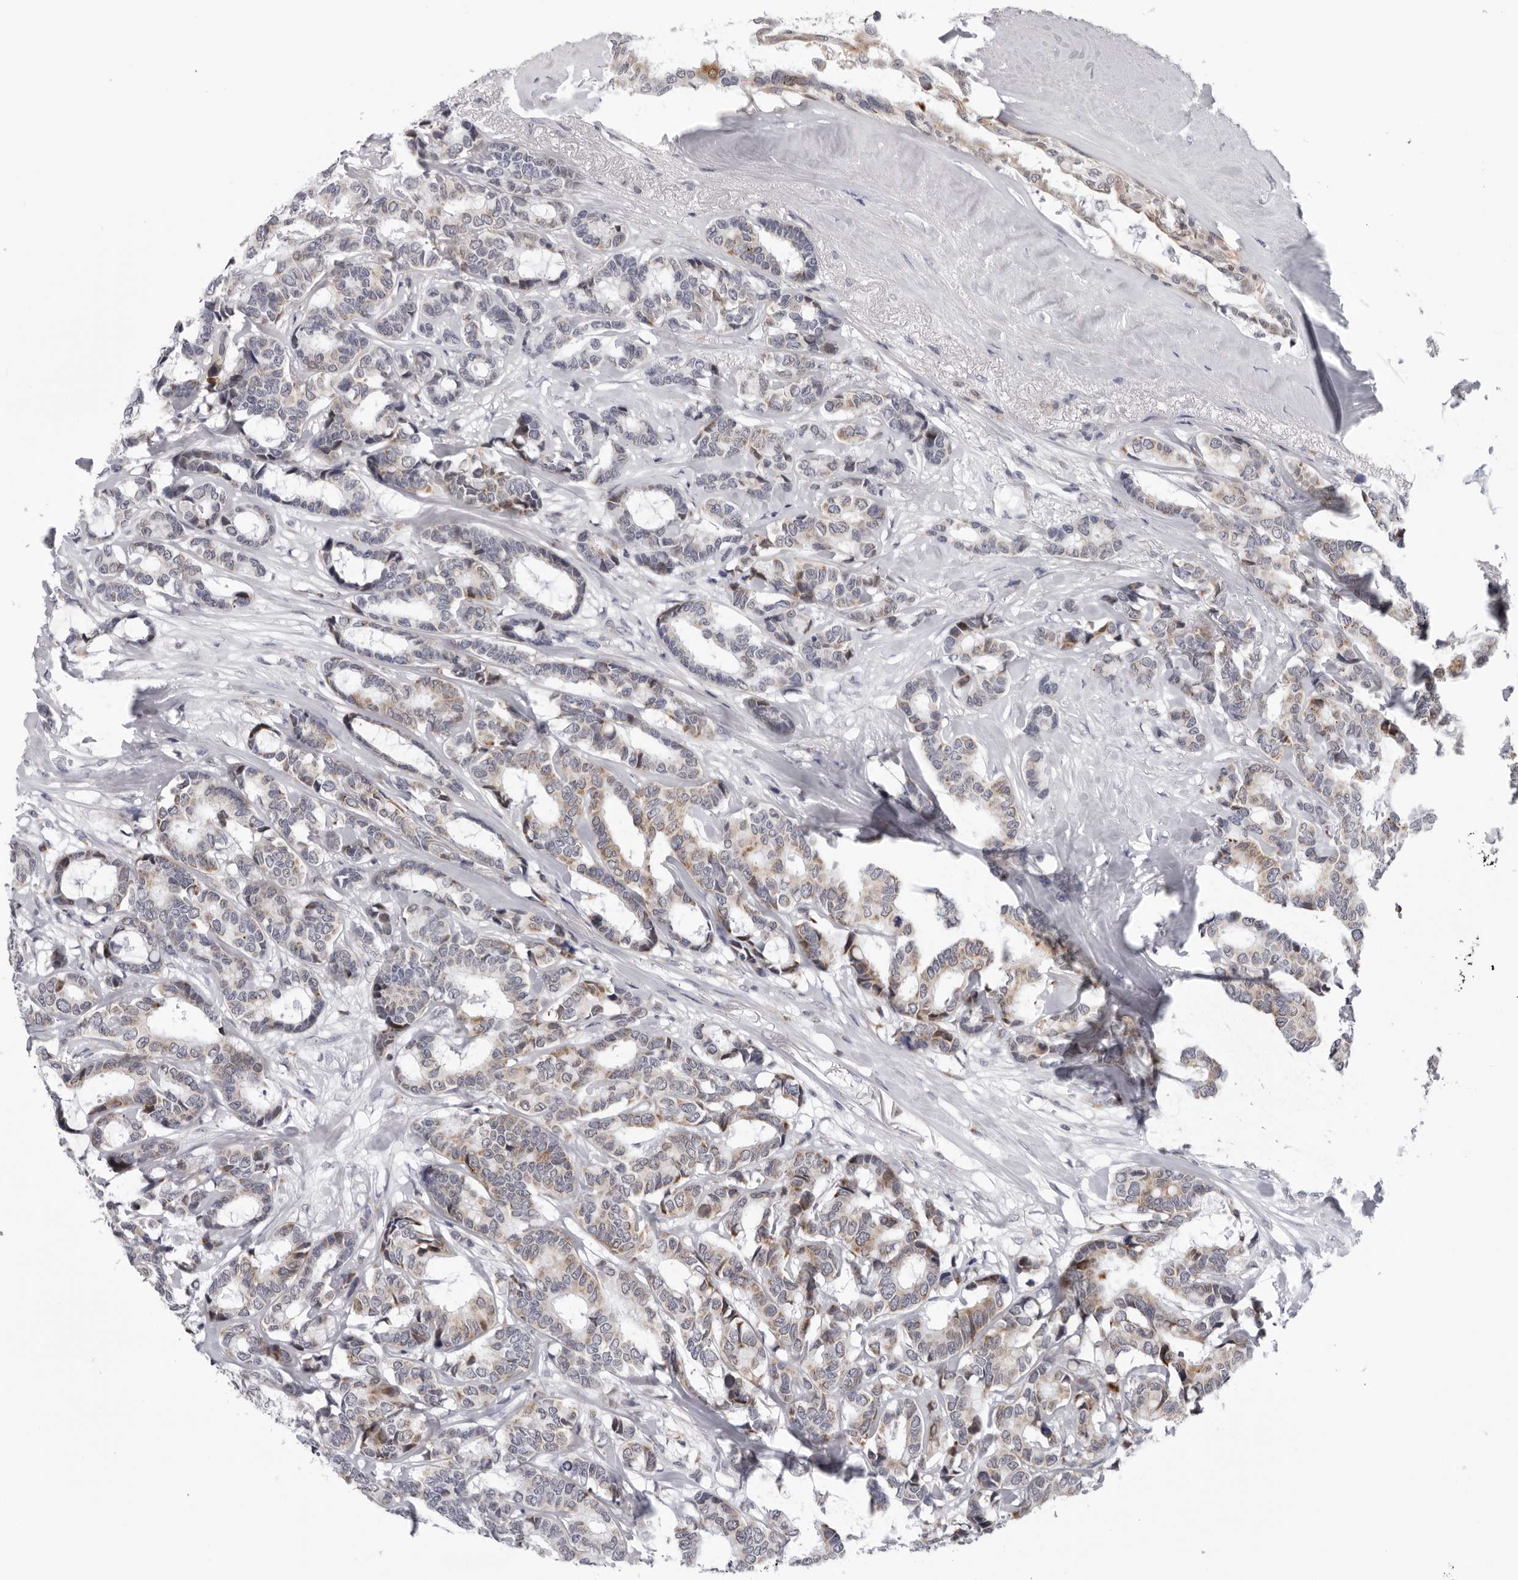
{"staining": {"intensity": "weak", "quantity": "25%-75%", "location": "cytoplasmic/membranous"}, "tissue": "breast cancer", "cell_type": "Tumor cells", "image_type": "cancer", "snomed": [{"axis": "morphology", "description": "Duct carcinoma"}, {"axis": "topography", "description": "Breast"}], "caption": "Immunohistochemical staining of human intraductal carcinoma (breast) exhibits low levels of weak cytoplasmic/membranous protein positivity in about 25%-75% of tumor cells.", "gene": "CPT2", "patient": {"sex": "female", "age": 87}}